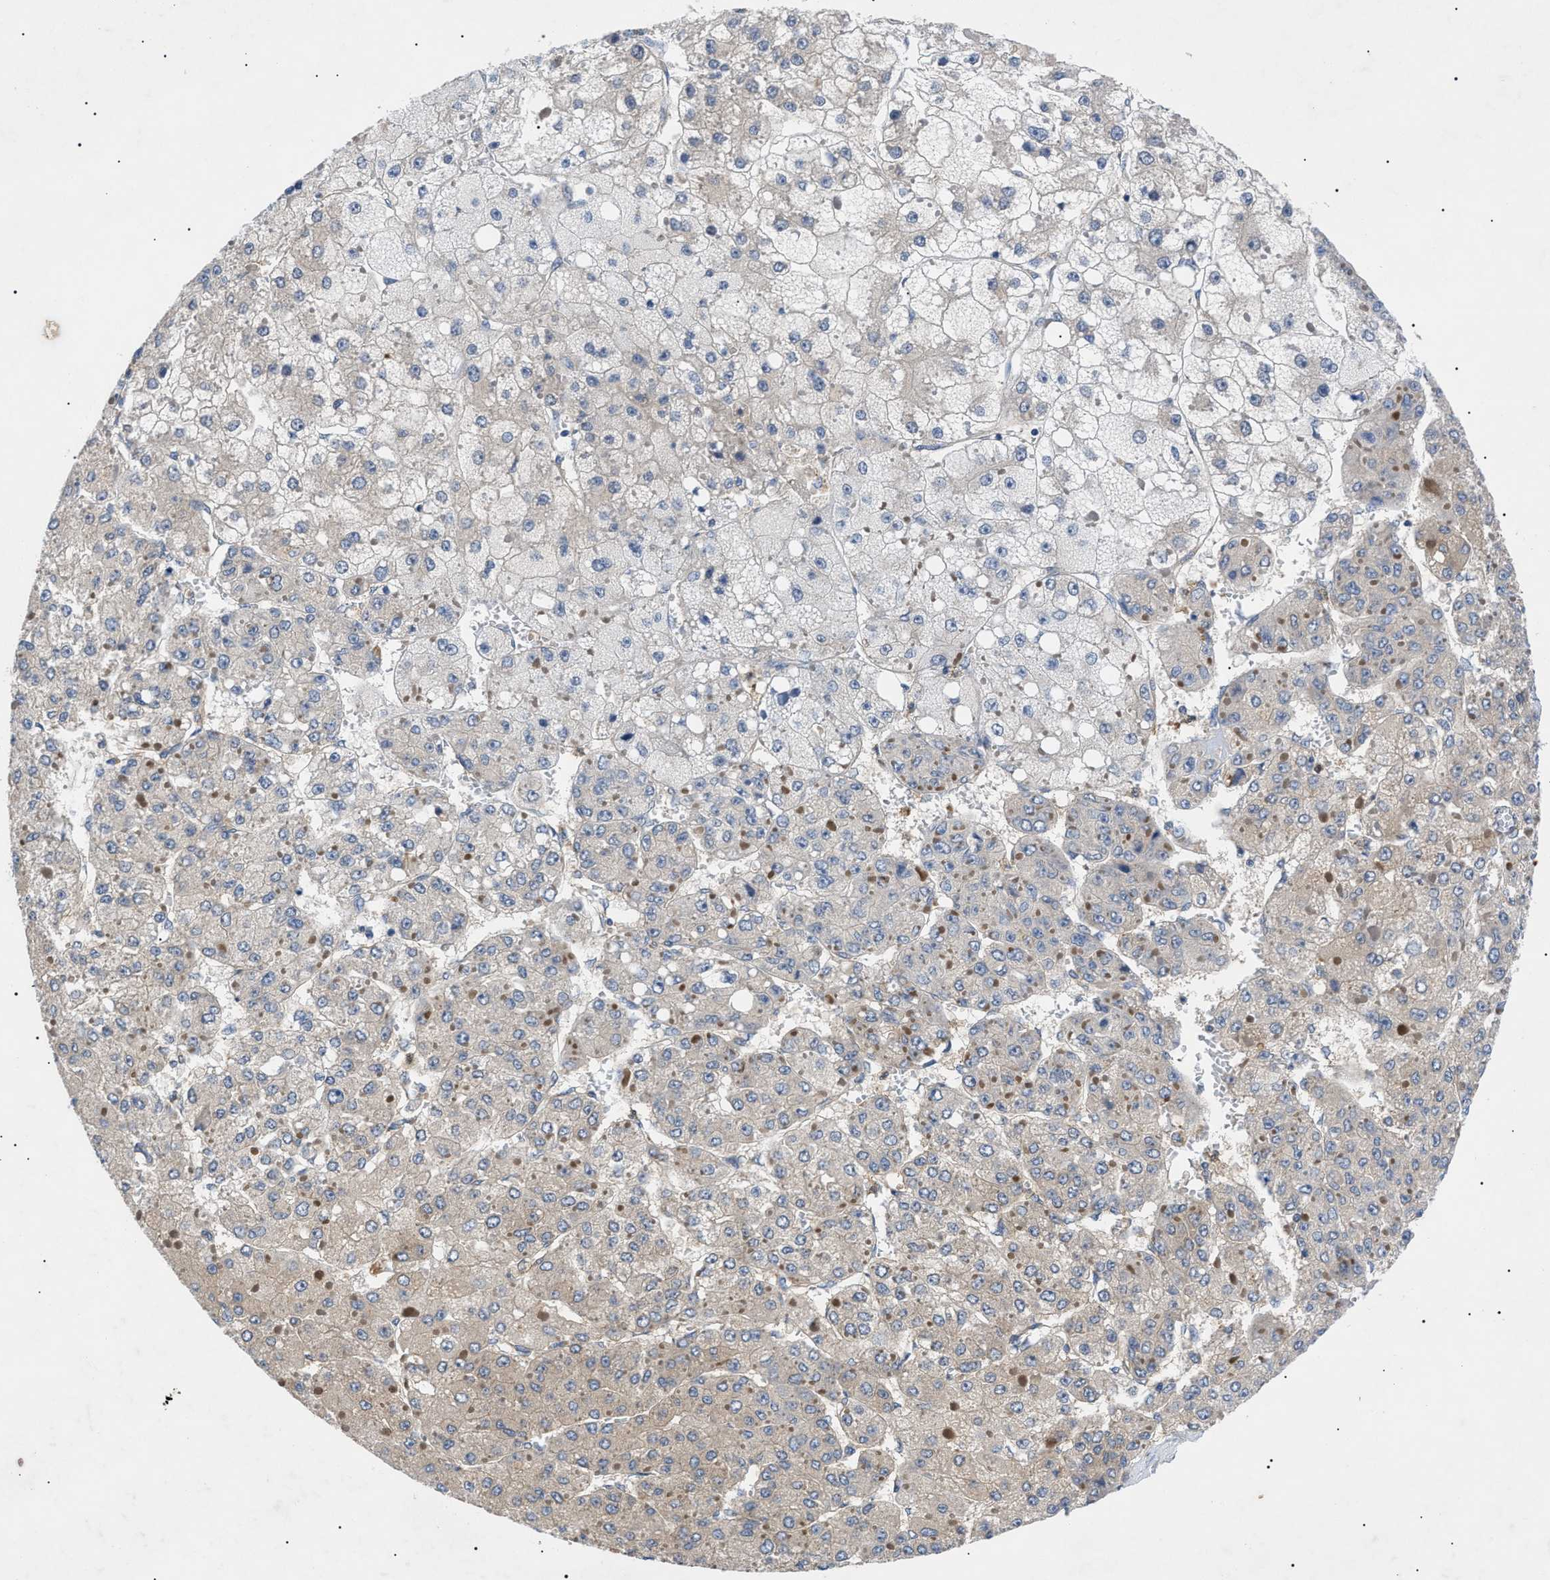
{"staining": {"intensity": "weak", "quantity": ">75%", "location": "cytoplasmic/membranous"}, "tissue": "liver cancer", "cell_type": "Tumor cells", "image_type": "cancer", "snomed": [{"axis": "morphology", "description": "Carcinoma, Hepatocellular, NOS"}, {"axis": "topography", "description": "Liver"}], "caption": "Immunohistochemical staining of human liver hepatocellular carcinoma displays weak cytoplasmic/membranous protein positivity in approximately >75% of tumor cells.", "gene": "RIPK1", "patient": {"sex": "female", "age": 73}}